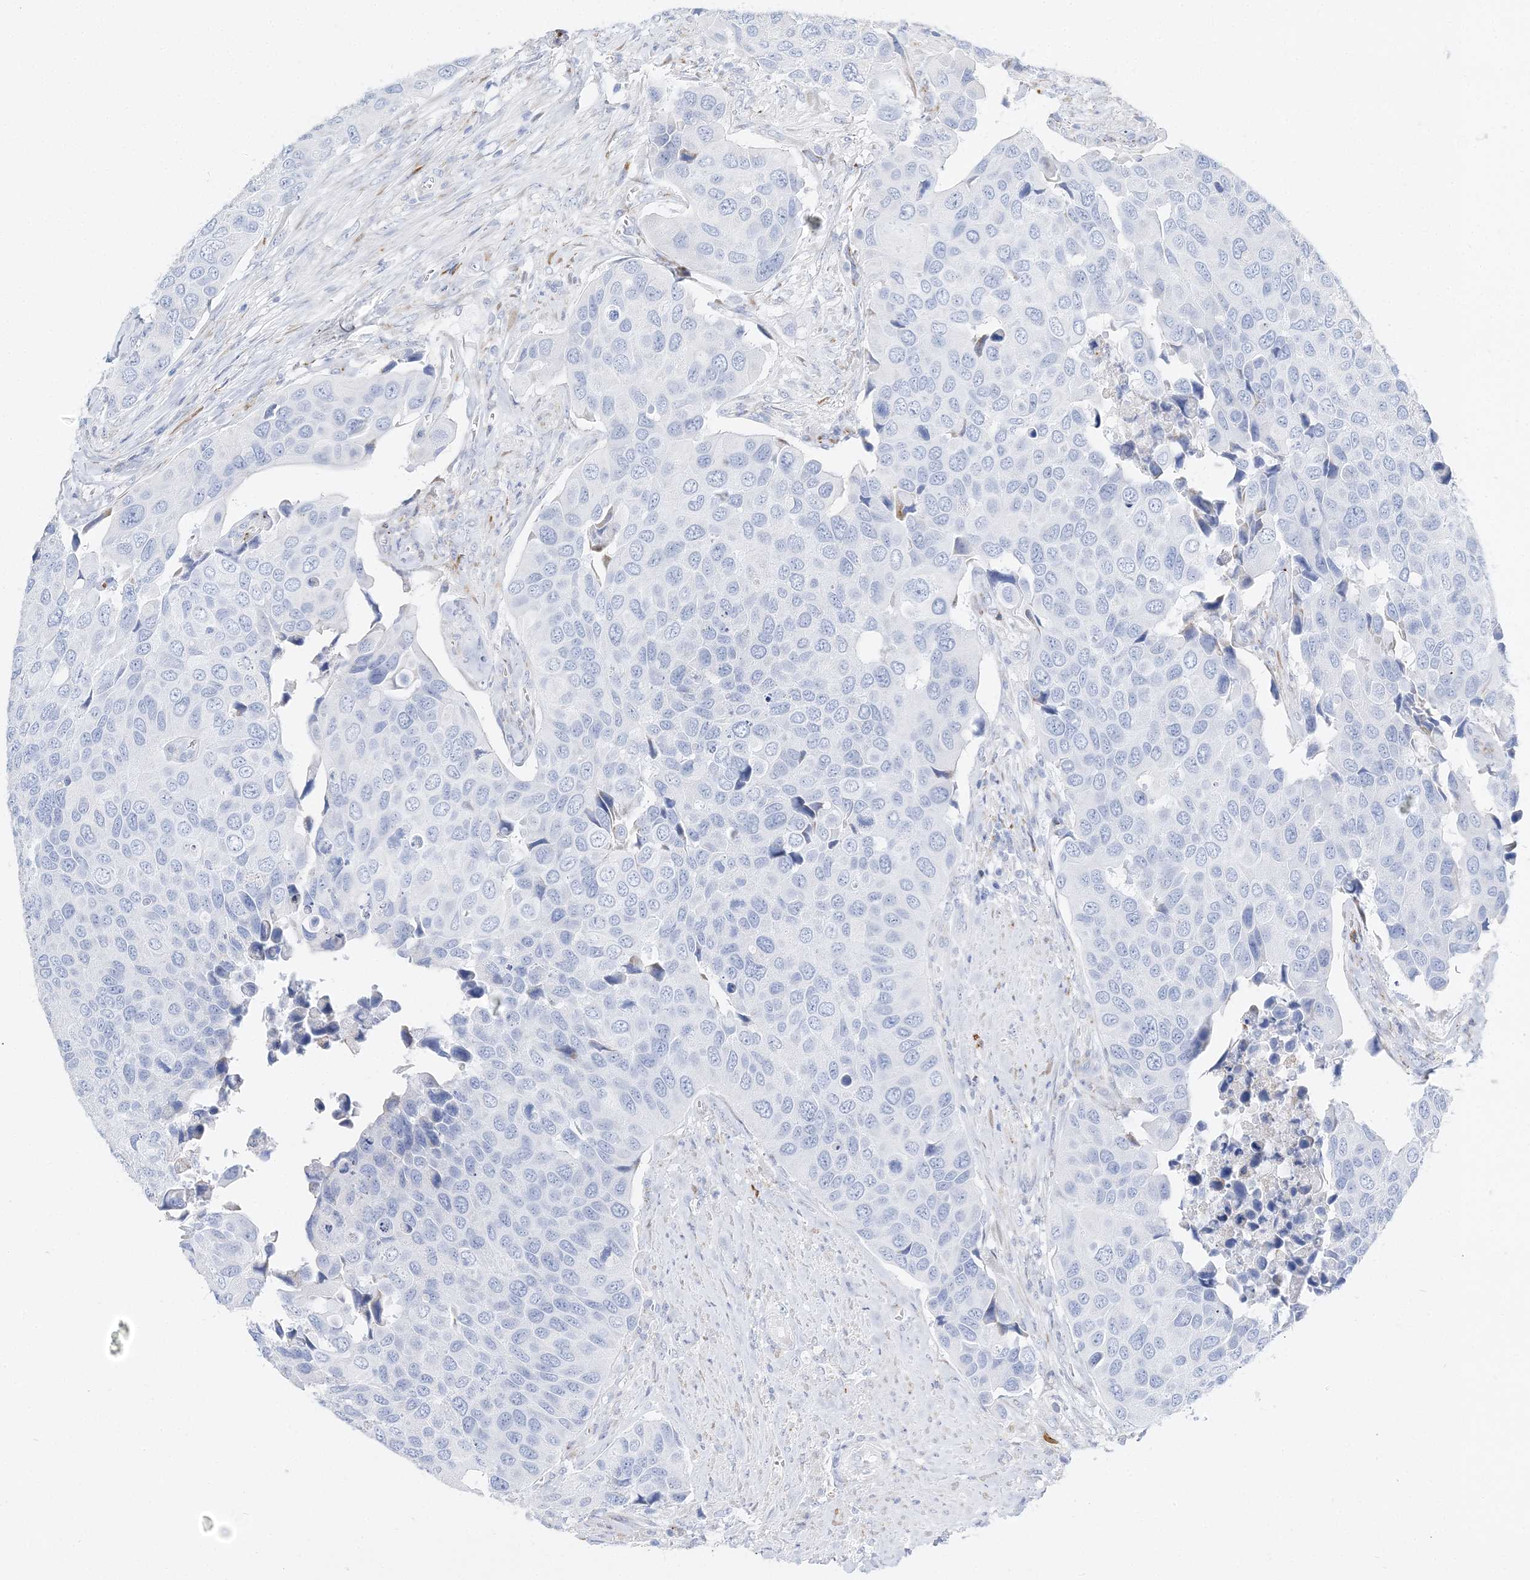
{"staining": {"intensity": "negative", "quantity": "none", "location": "none"}, "tissue": "urothelial cancer", "cell_type": "Tumor cells", "image_type": "cancer", "snomed": [{"axis": "morphology", "description": "Urothelial carcinoma, High grade"}, {"axis": "topography", "description": "Urinary bladder"}], "caption": "There is no significant expression in tumor cells of urothelial cancer.", "gene": "TSPYL6", "patient": {"sex": "male", "age": 74}}